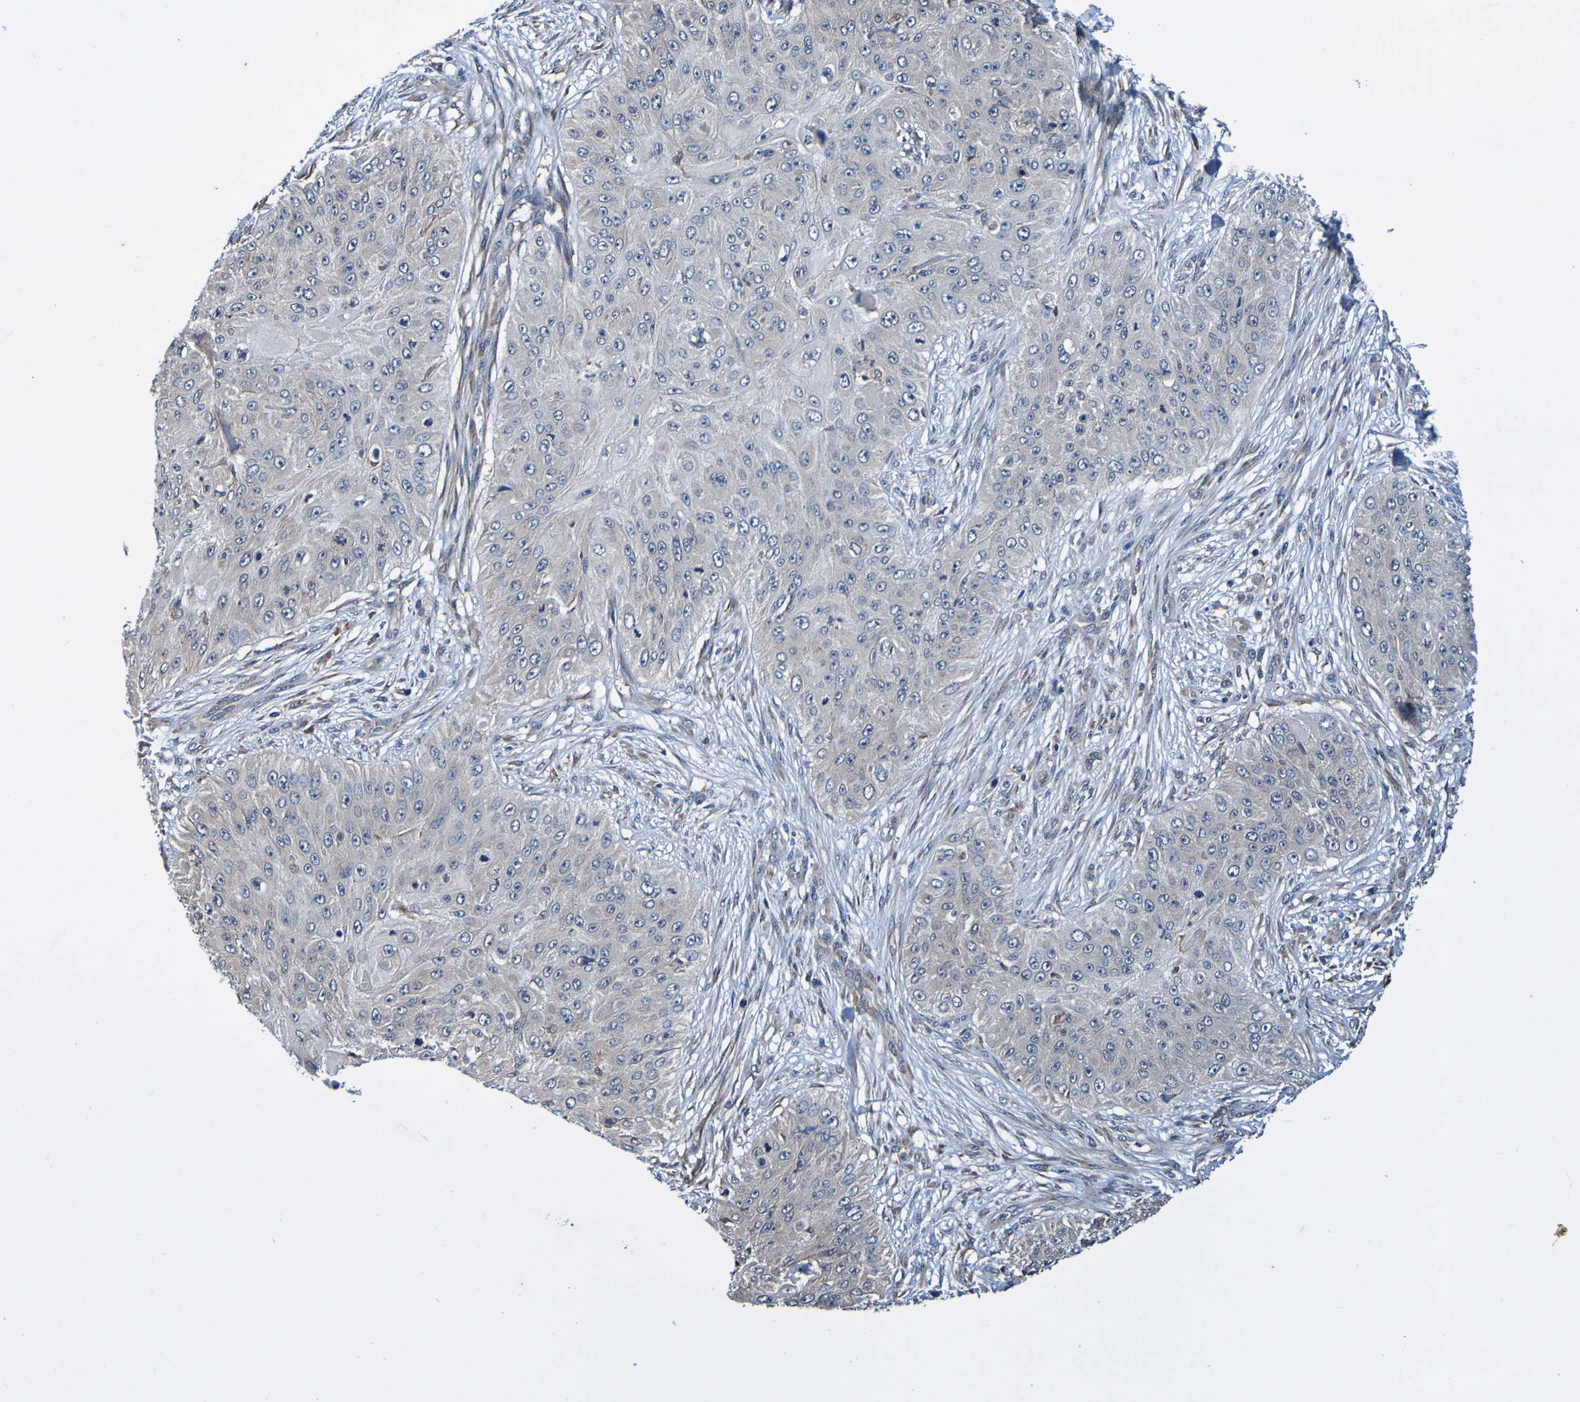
{"staining": {"intensity": "negative", "quantity": "none", "location": "none"}, "tissue": "skin cancer", "cell_type": "Tumor cells", "image_type": "cancer", "snomed": [{"axis": "morphology", "description": "Squamous cell carcinoma, NOS"}, {"axis": "topography", "description": "Skin"}], "caption": "High magnification brightfield microscopy of skin cancer (squamous cell carcinoma) stained with DAB (brown) and counterstained with hematoxylin (blue): tumor cells show no significant staining.", "gene": "AXIN1", "patient": {"sex": "female", "age": 80}}